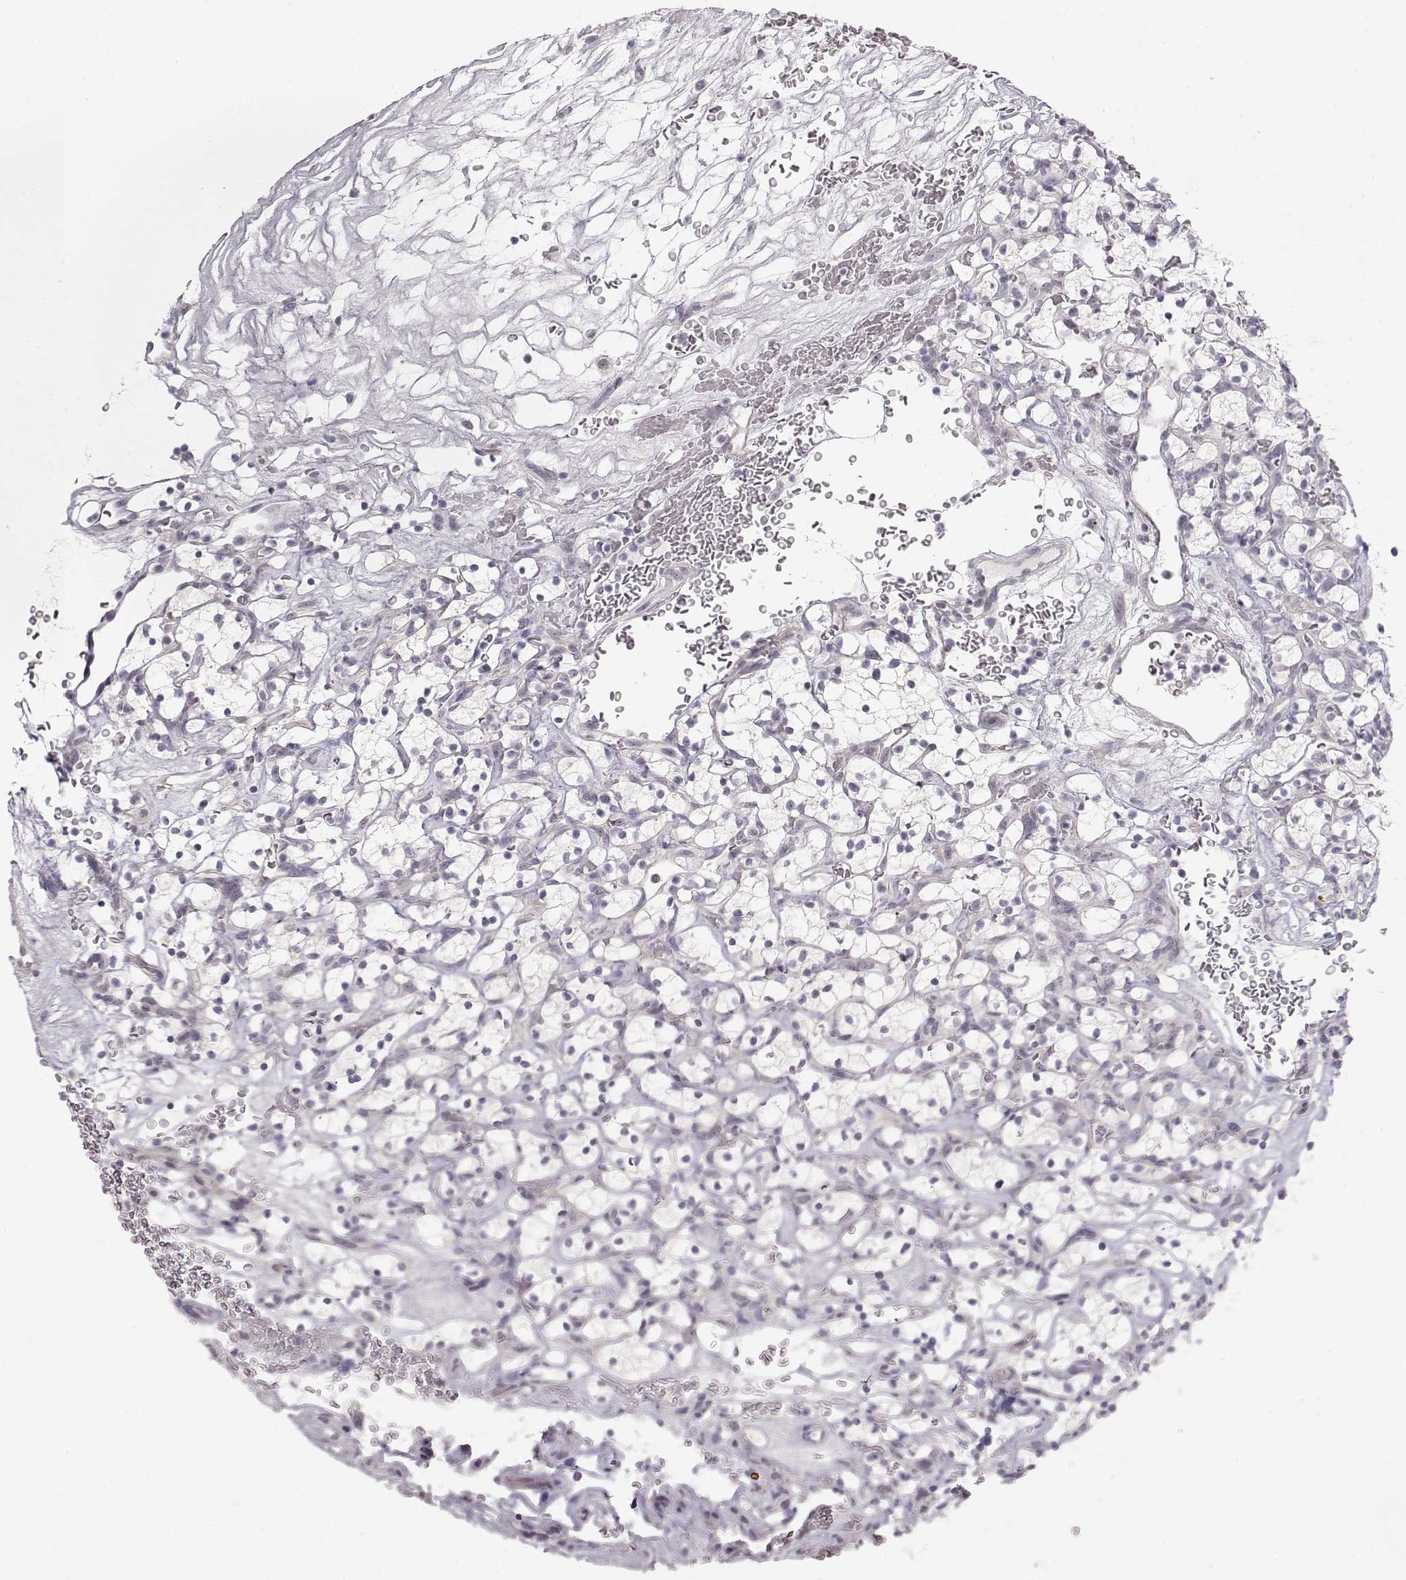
{"staining": {"intensity": "negative", "quantity": "none", "location": "none"}, "tissue": "renal cancer", "cell_type": "Tumor cells", "image_type": "cancer", "snomed": [{"axis": "morphology", "description": "Adenocarcinoma, NOS"}, {"axis": "topography", "description": "Kidney"}], "caption": "Immunohistochemistry histopathology image of neoplastic tissue: human renal adenocarcinoma stained with DAB reveals no significant protein expression in tumor cells.", "gene": "FAM205A", "patient": {"sex": "female", "age": 64}}